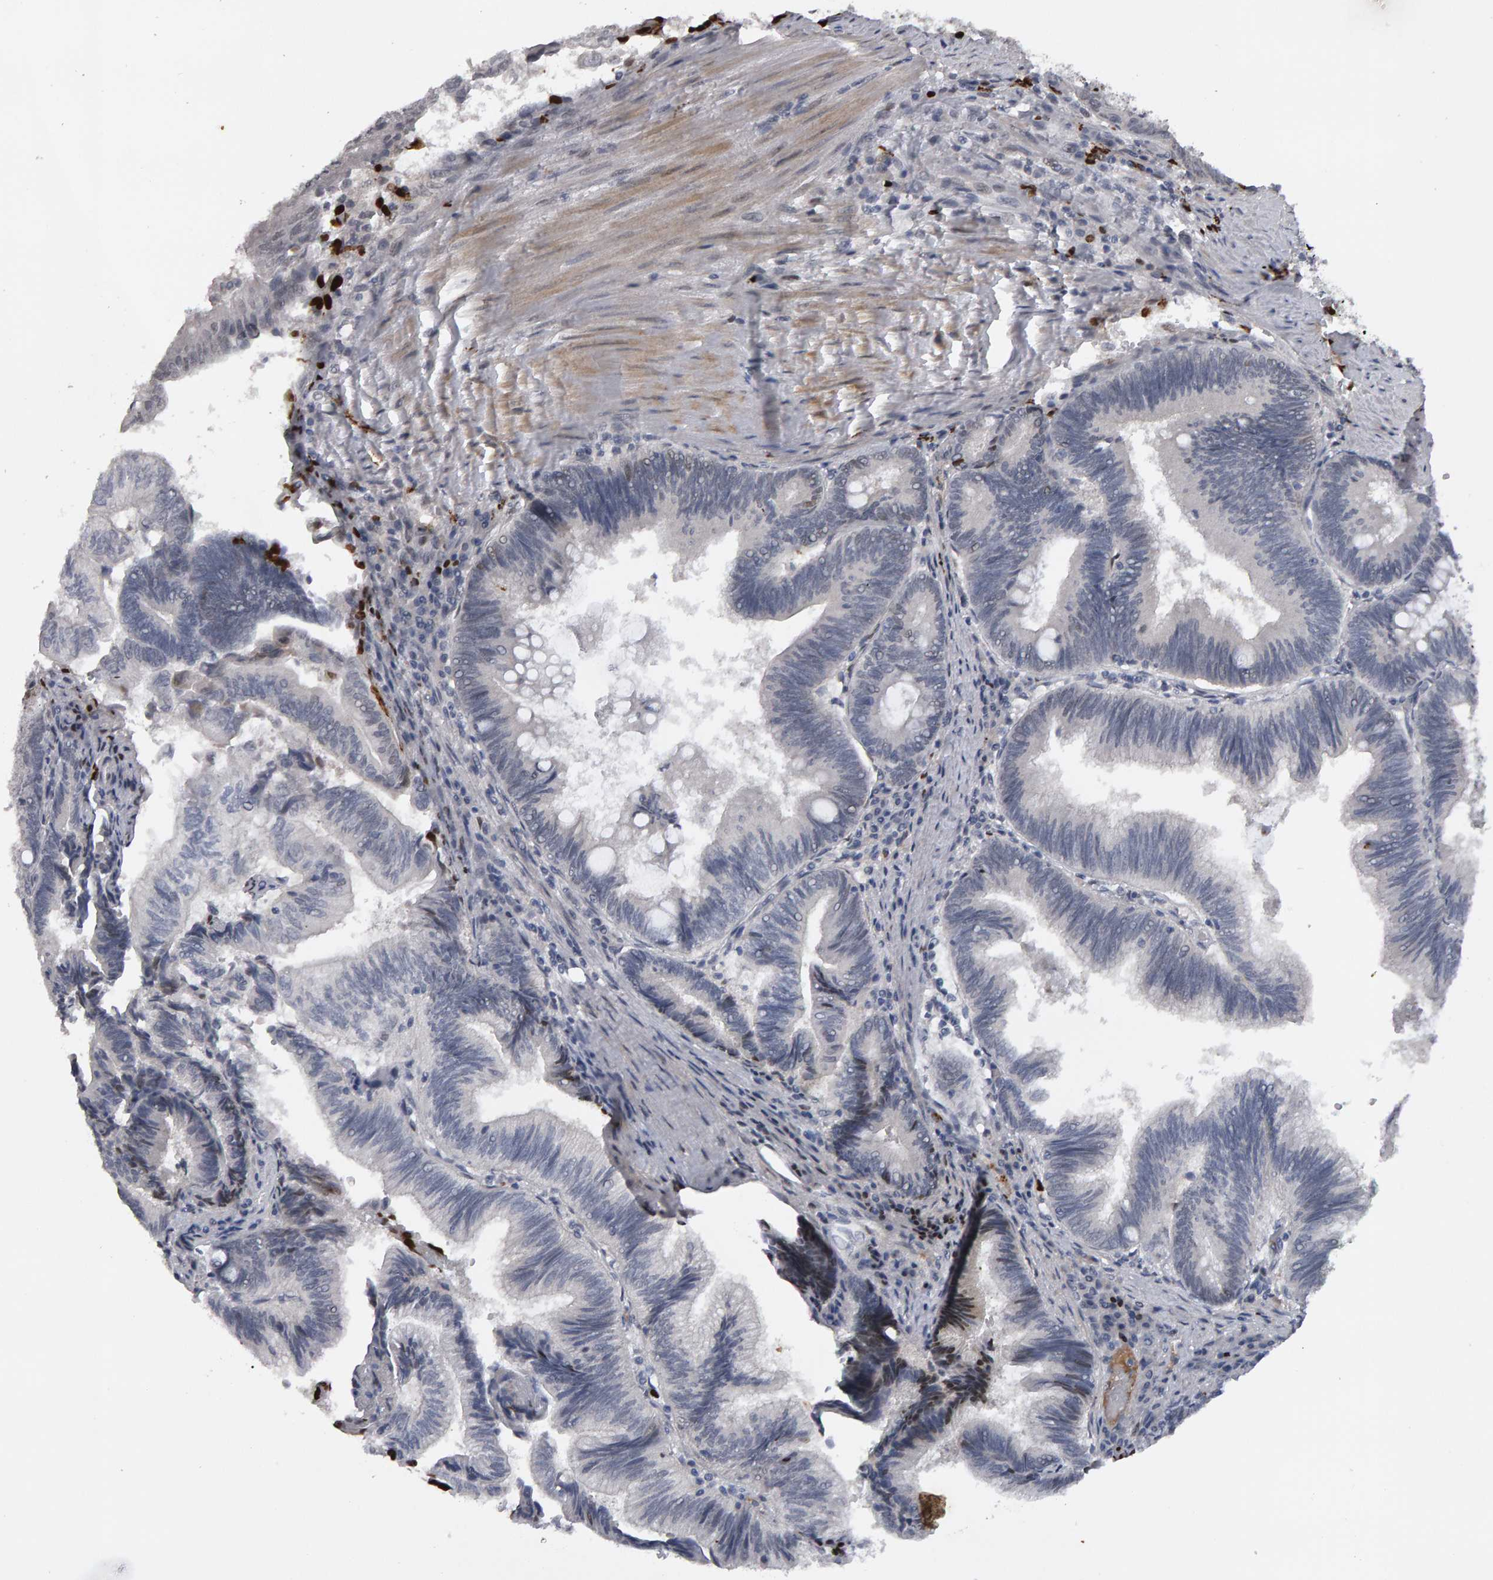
{"staining": {"intensity": "negative", "quantity": "none", "location": "none"}, "tissue": "pancreatic cancer", "cell_type": "Tumor cells", "image_type": "cancer", "snomed": [{"axis": "morphology", "description": "Adenocarcinoma, NOS"}, {"axis": "topography", "description": "Pancreas"}], "caption": "Immunohistochemistry (IHC) photomicrograph of pancreatic cancer stained for a protein (brown), which reveals no expression in tumor cells.", "gene": "IPO8", "patient": {"sex": "male", "age": 82}}